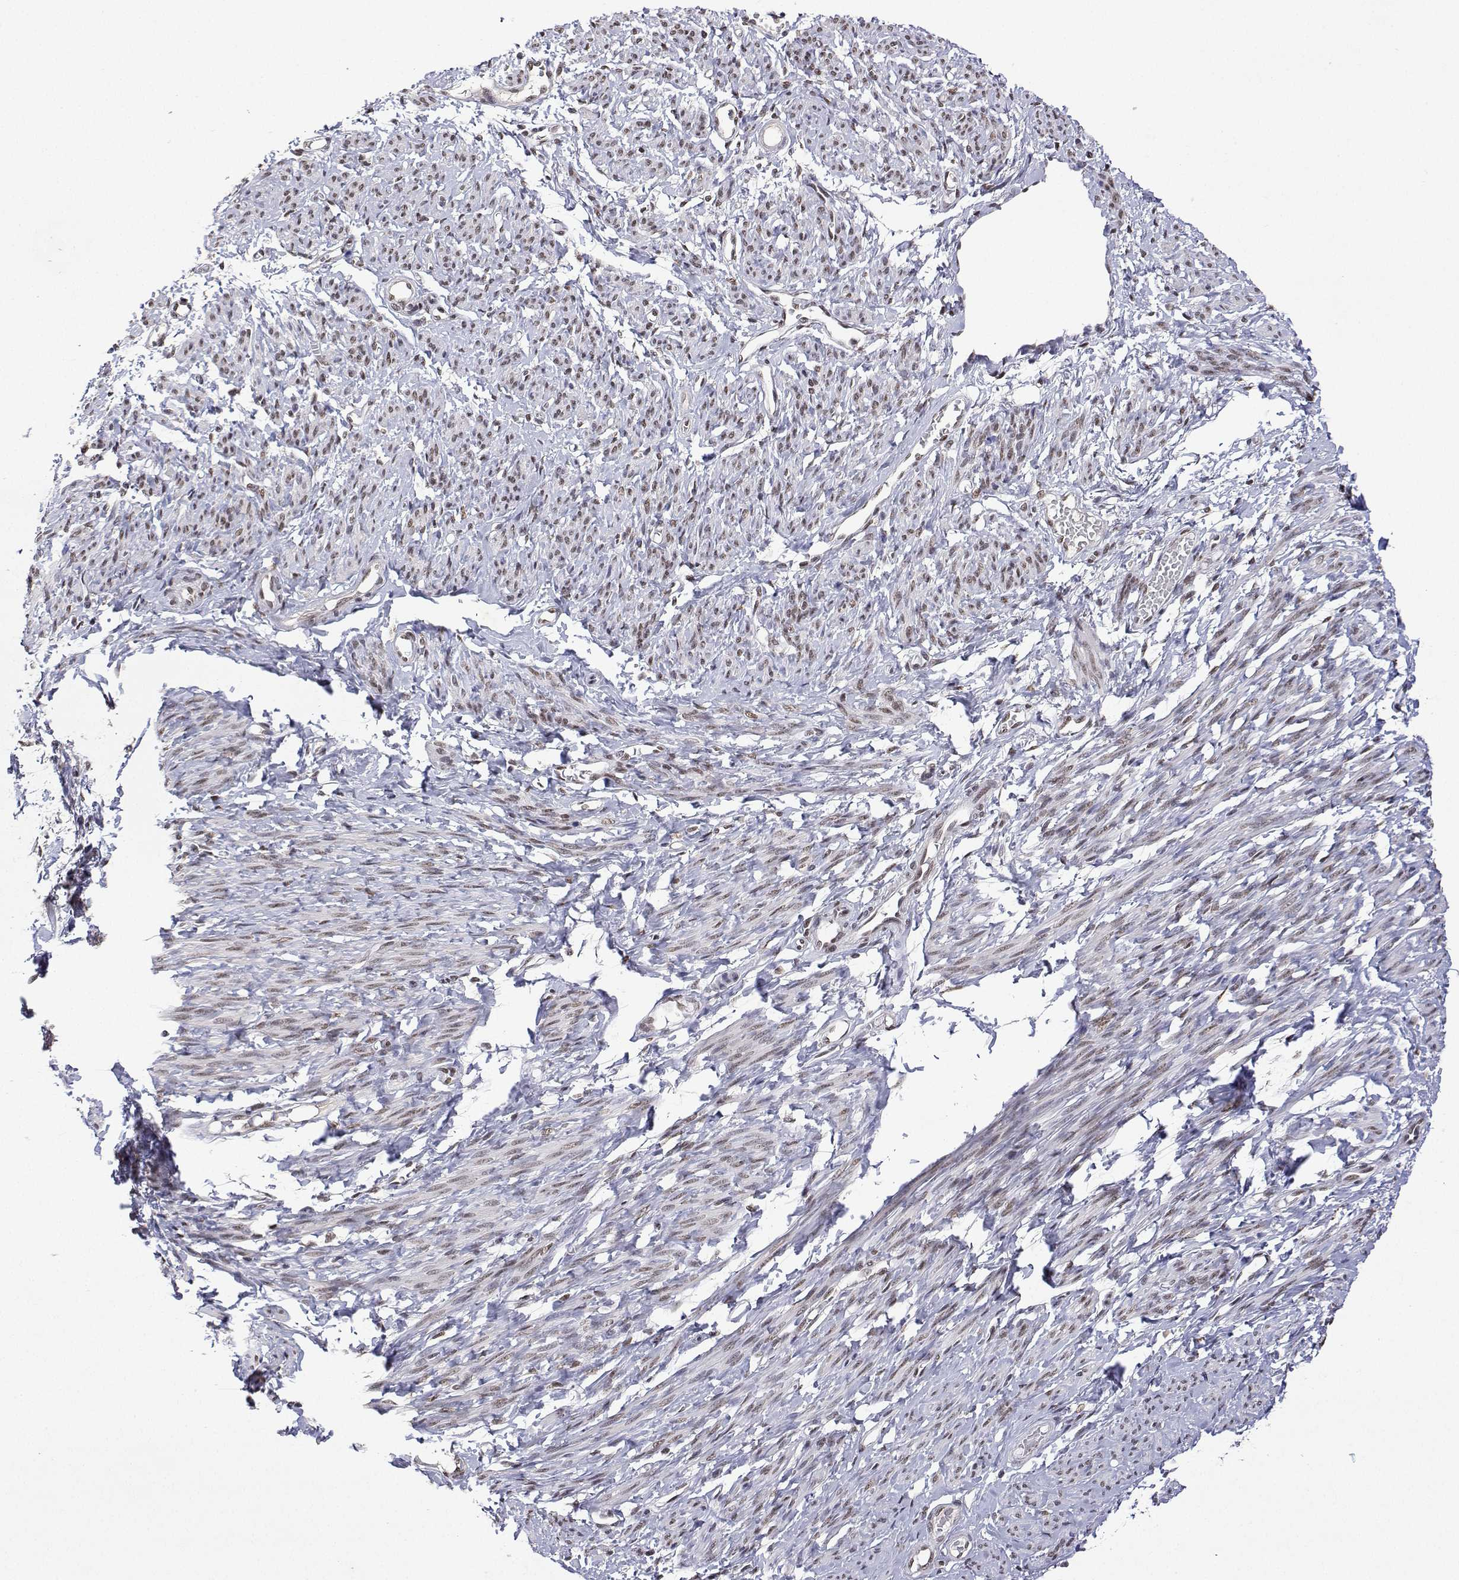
{"staining": {"intensity": "weak", "quantity": ">75%", "location": "nuclear"}, "tissue": "smooth muscle", "cell_type": "Smooth muscle cells", "image_type": "normal", "snomed": [{"axis": "morphology", "description": "Normal tissue, NOS"}, {"axis": "topography", "description": "Smooth muscle"}], "caption": "Immunohistochemistry (IHC) micrograph of normal smooth muscle: smooth muscle stained using immunohistochemistry demonstrates low levels of weak protein expression localized specifically in the nuclear of smooth muscle cells, appearing as a nuclear brown color.", "gene": "XPC", "patient": {"sex": "female", "age": 65}}